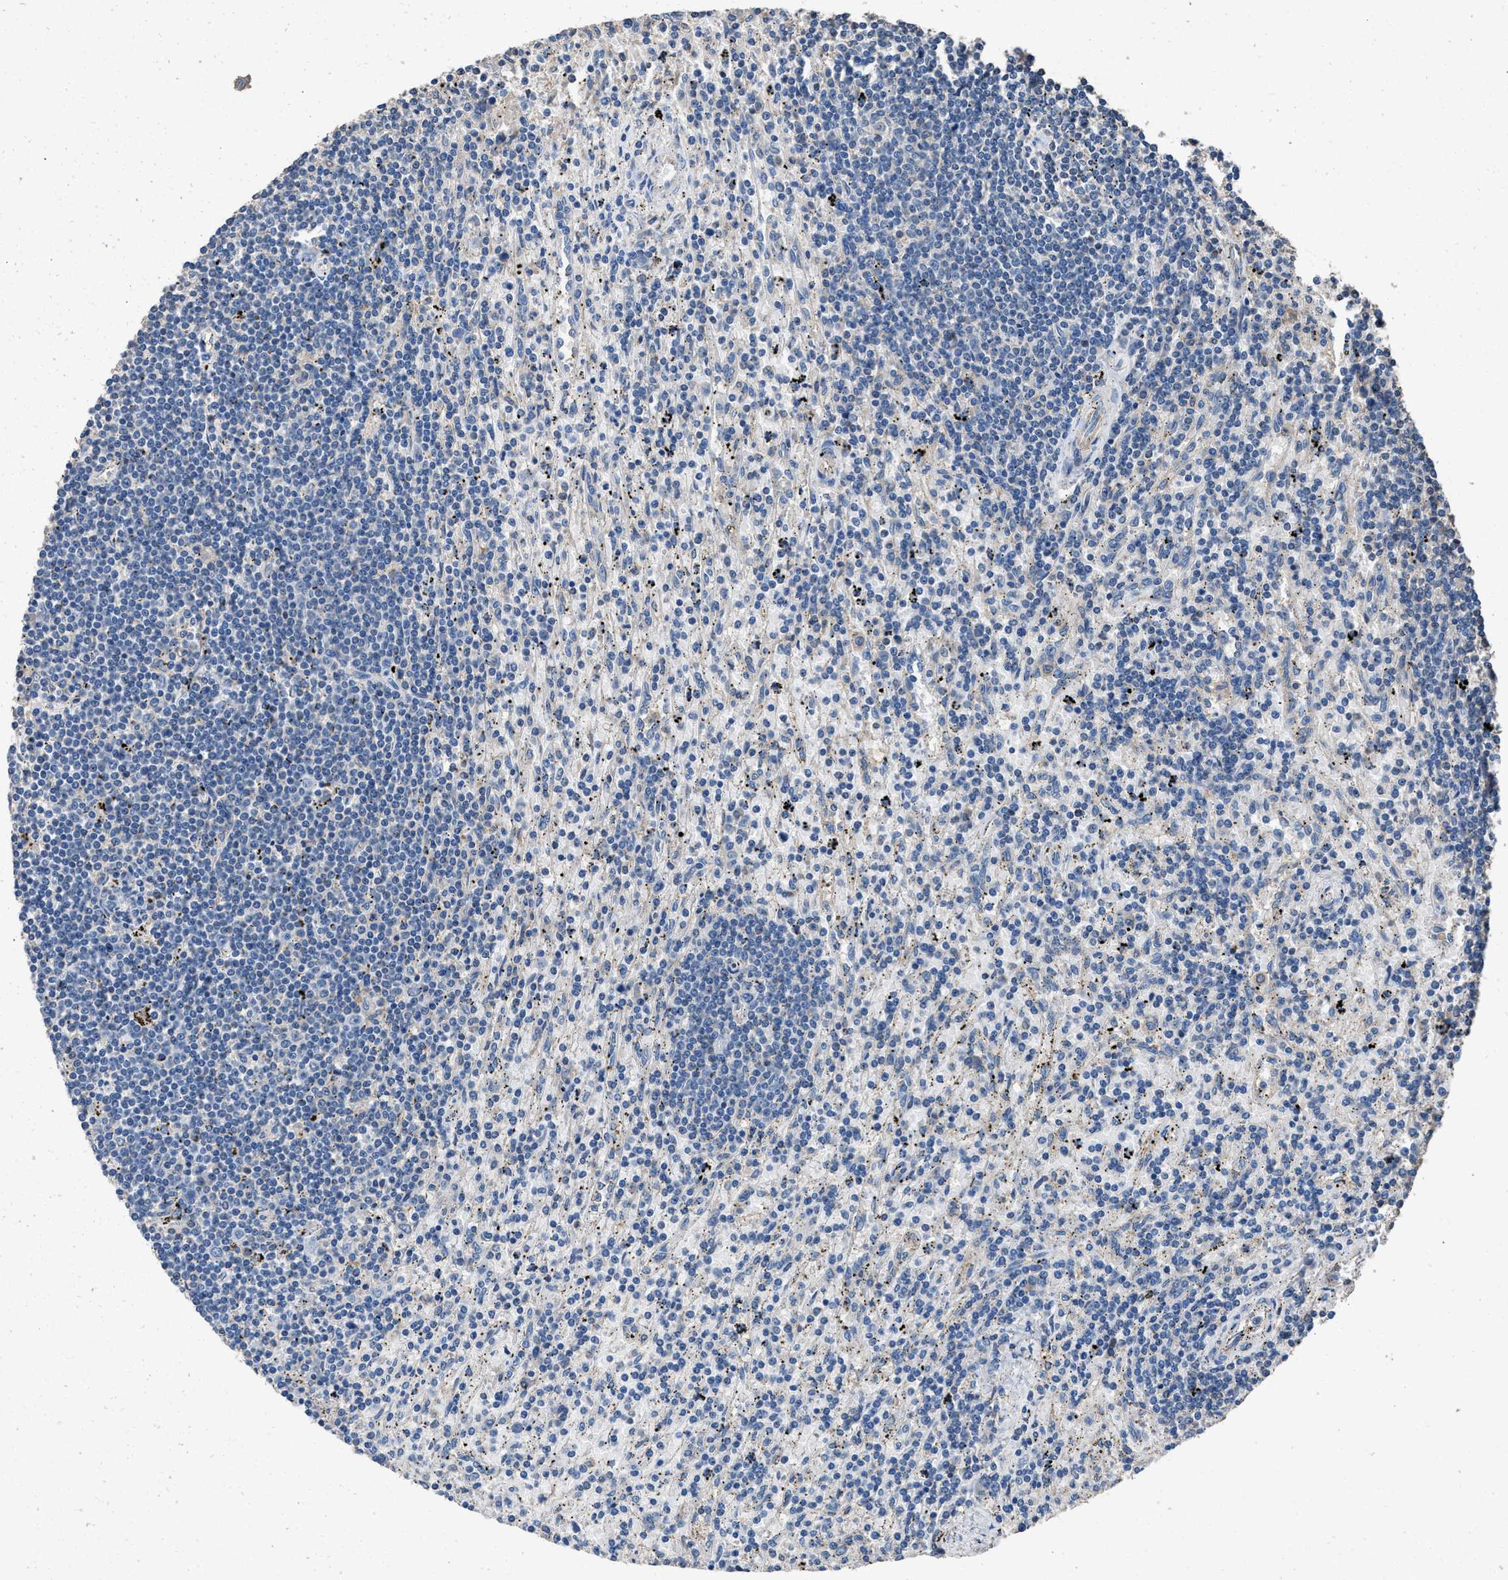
{"staining": {"intensity": "negative", "quantity": "none", "location": "none"}, "tissue": "lymphoma", "cell_type": "Tumor cells", "image_type": "cancer", "snomed": [{"axis": "morphology", "description": "Malignant lymphoma, non-Hodgkin's type, Low grade"}, {"axis": "topography", "description": "Spleen"}], "caption": "Tumor cells are negative for brown protein staining in malignant lymphoma, non-Hodgkin's type (low-grade).", "gene": "ITSN1", "patient": {"sex": "male", "age": 76}}